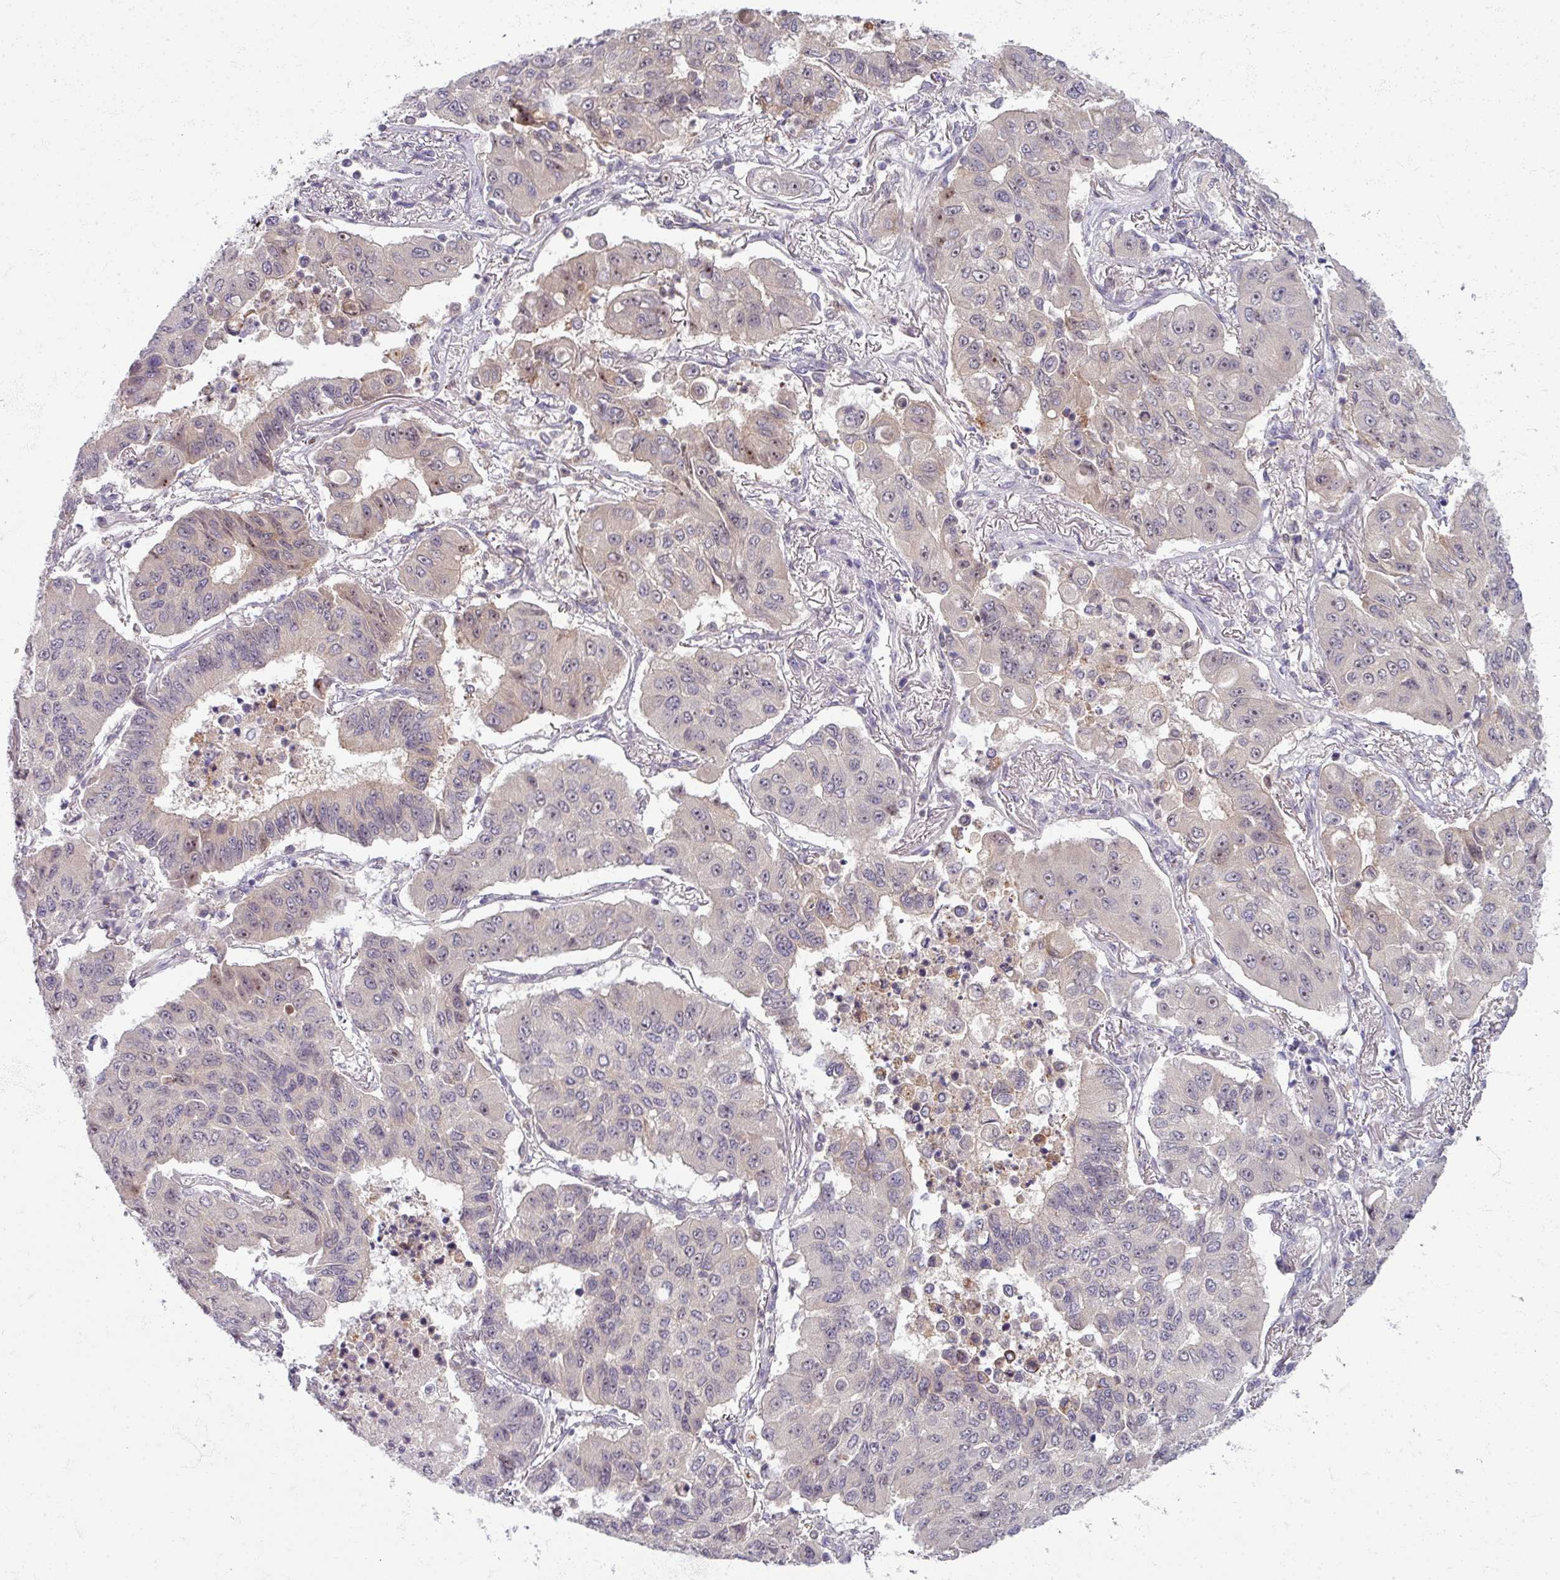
{"staining": {"intensity": "negative", "quantity": "none", "location": "none"}, "tissue": "lung cancer", "cell_type": "Tumor cells", "image_type": "cancer", "snomed": [{"axis": "morphology", "description": "Squamous cell carcinoma, NOS"}, {"axis": "topography", "description": "Lung"}], "caption": "Immunohistochemistry (IHC) image of neoplastic tissue: human lung cancer (squamous cell carcinoma) stained with DAB (3,3'-diaminobenzidine) reveals no significant protein staining in tumor cells.", "gene": "TTLL7", "patient": {"sex": "male", "age": 74}}